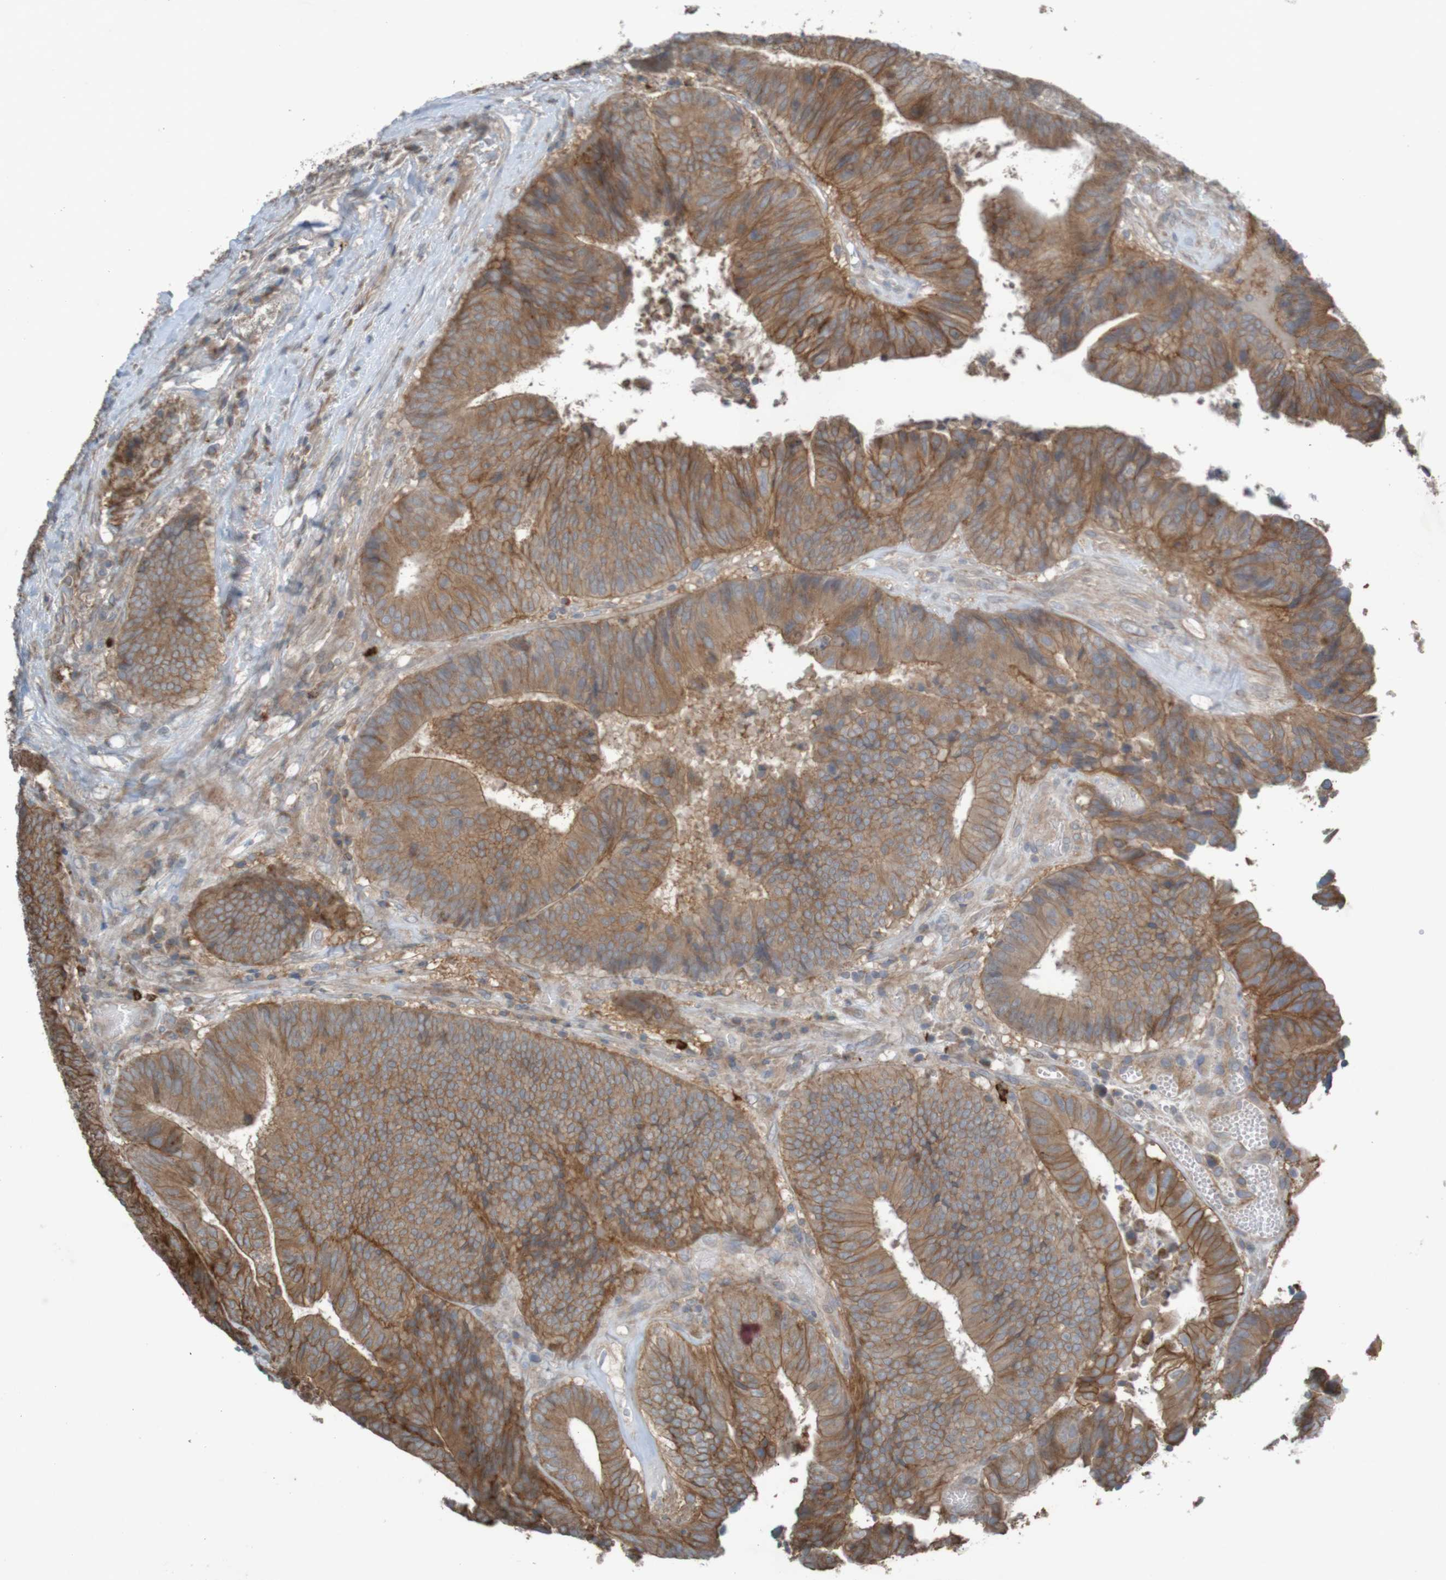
{"staining": {"intensity": "moderate", "quantity": ">75%", "location": "cytoplasmic/membranous"}, "tissue": "colorectal cancer", "cell_type": "Tumor cells", "image_type": "cancer", "snomed": [{"axis": "morphology", "description": "Adenocarcinoma, NOS"}, {"axis": "topography", "description": "Rectum"}], "caption": "IHC of human colorectal cancer (adenocarcinoma) exhibits medium levels of moderate cytoplasmic/membranous expression in approximately >75% of tumor cells.", "gene": "B3GAT2", "patient": {"sex": "male", "age": 72}}